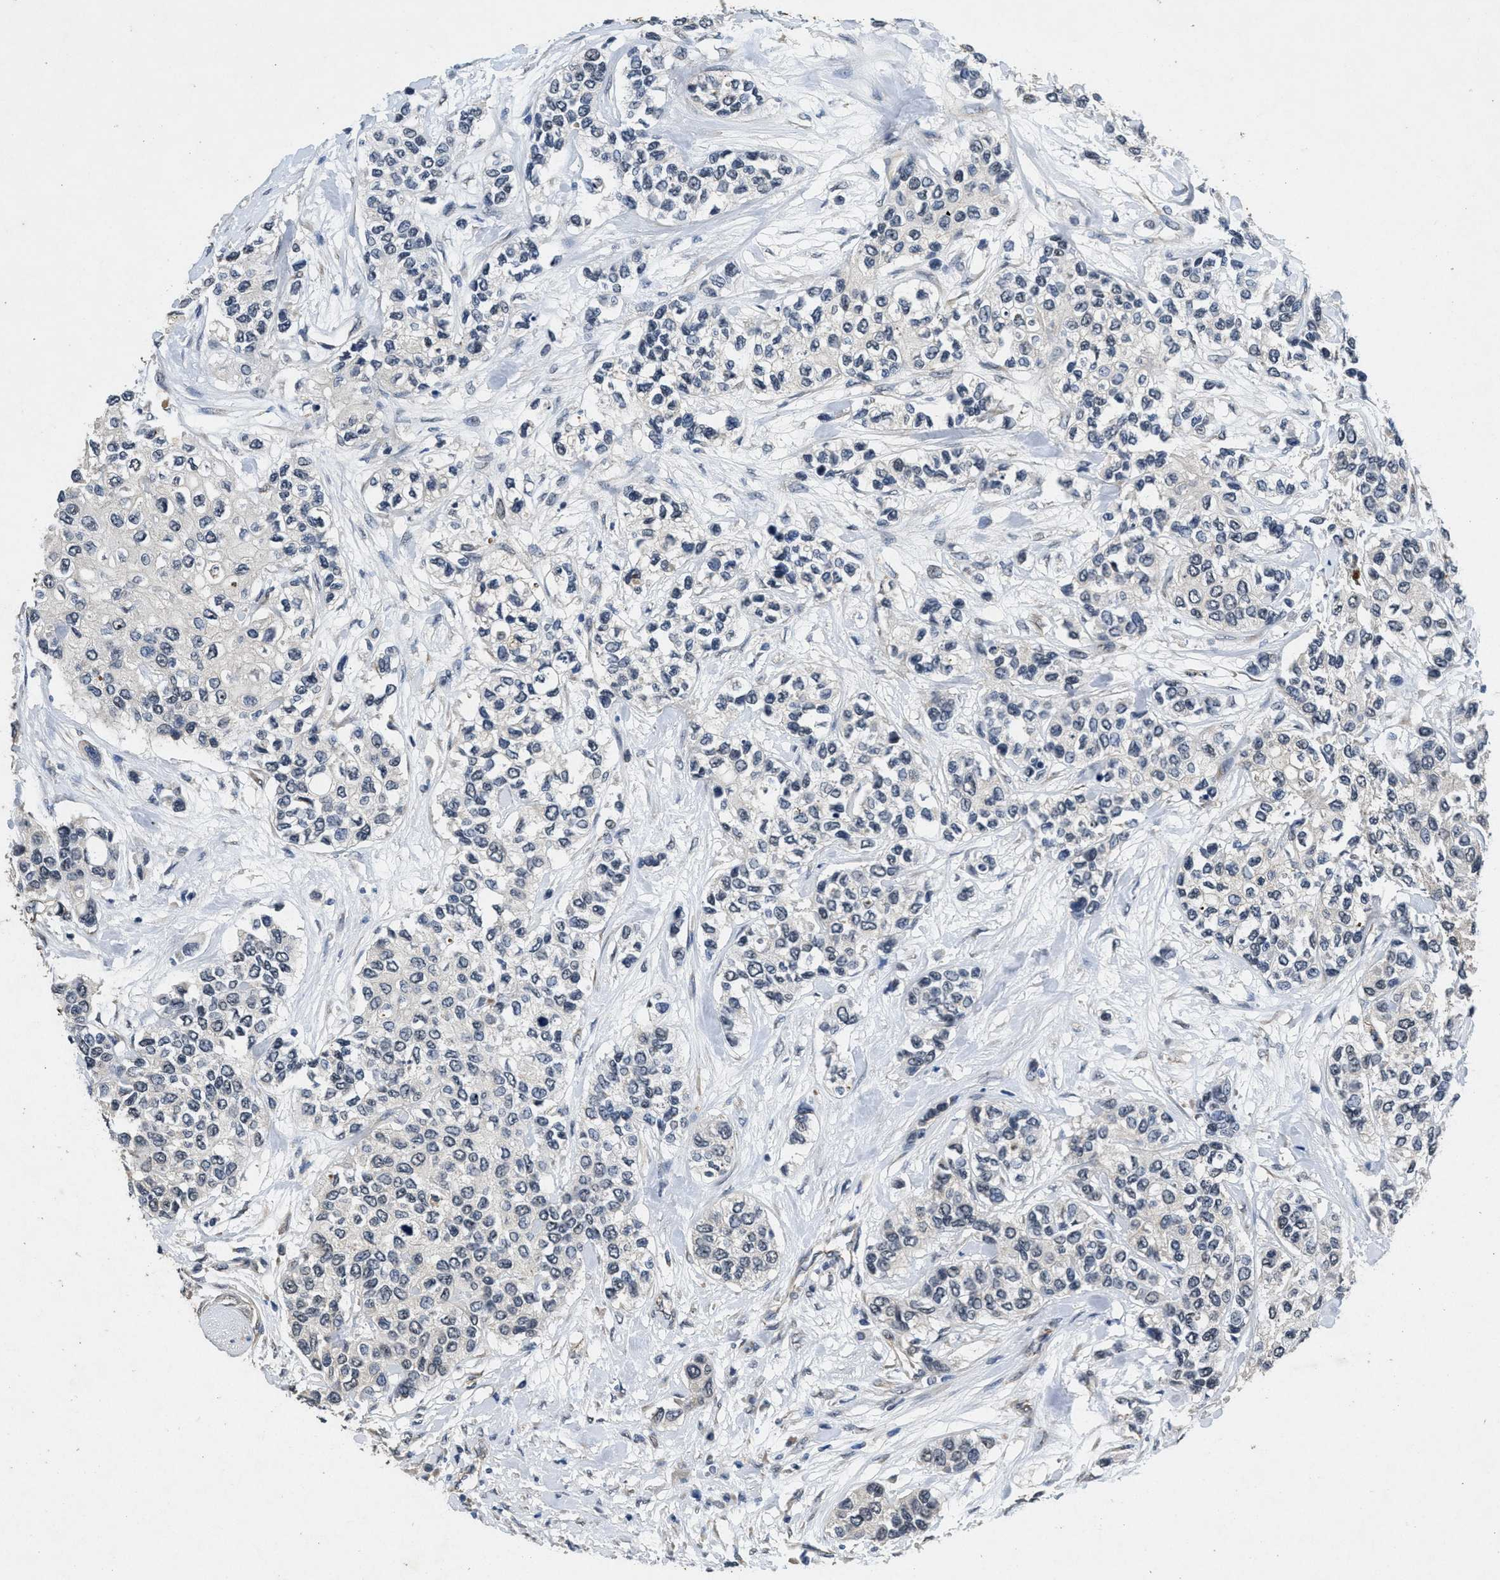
{"staining": {"intensity": "negative", "quantity": "none", "location": "none"}, "tissue": "urothelial cancer", "cell_type": "Tumor cells", "image_type": "cancer", "snomed": [{"axis": "morphology", "description": "Urothelial carcinoma, High grade"}, {"axis": "topography", "description": "Urinary bladder"}], "caption": "A high-resolution micrograph shows IHC staining of urothelial carcinoma (high-grade), which shows no significant expression in tumor cells.", "gene": "PAPOLG", "patient": {"sex": "female", "age": 56}}